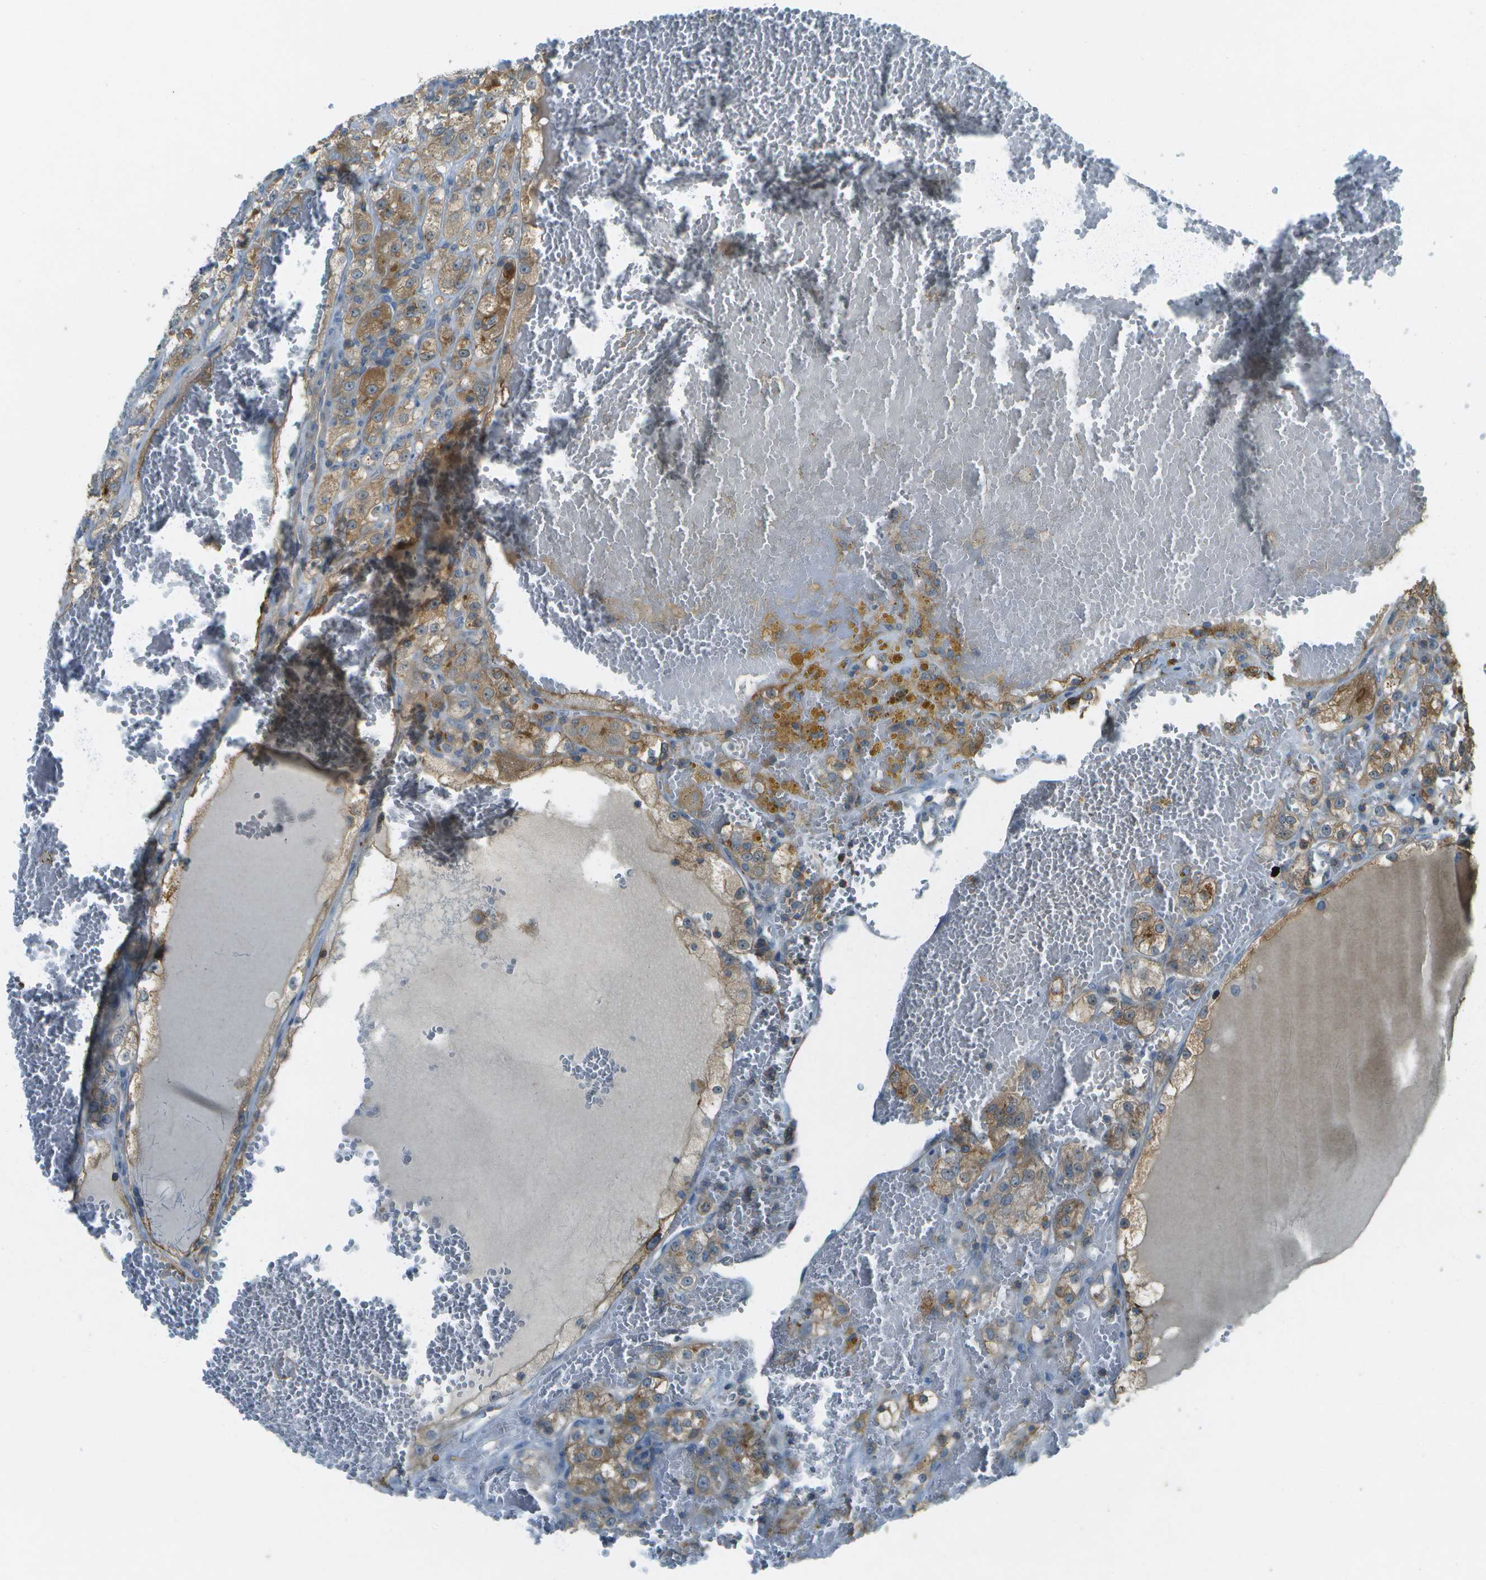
{"staining": {"intensity": "moderate", "quantity": ">75%", "location": "cytoplasmic/membranous"}, "tissue": "renal cancer", "cell_type": "Tumor cells", "image_type": "cancer", "snomed": [{"axis": "morphology", "description": "Normal tissue, NOS"}, {"axis": "morphology", "description": "Adenocarcinoma, NOS"}, {"axis": "topography", "description": "Kidney"}], "caption": "The micrograph demonstrates immunohistochemical staining of renal cancer. There is moderate cytoplasmic/membranous positivity is present in approximately >75% of tumor cells.", "gene": "LRRC66", "patient": {"sex": "male", "age": 61}}